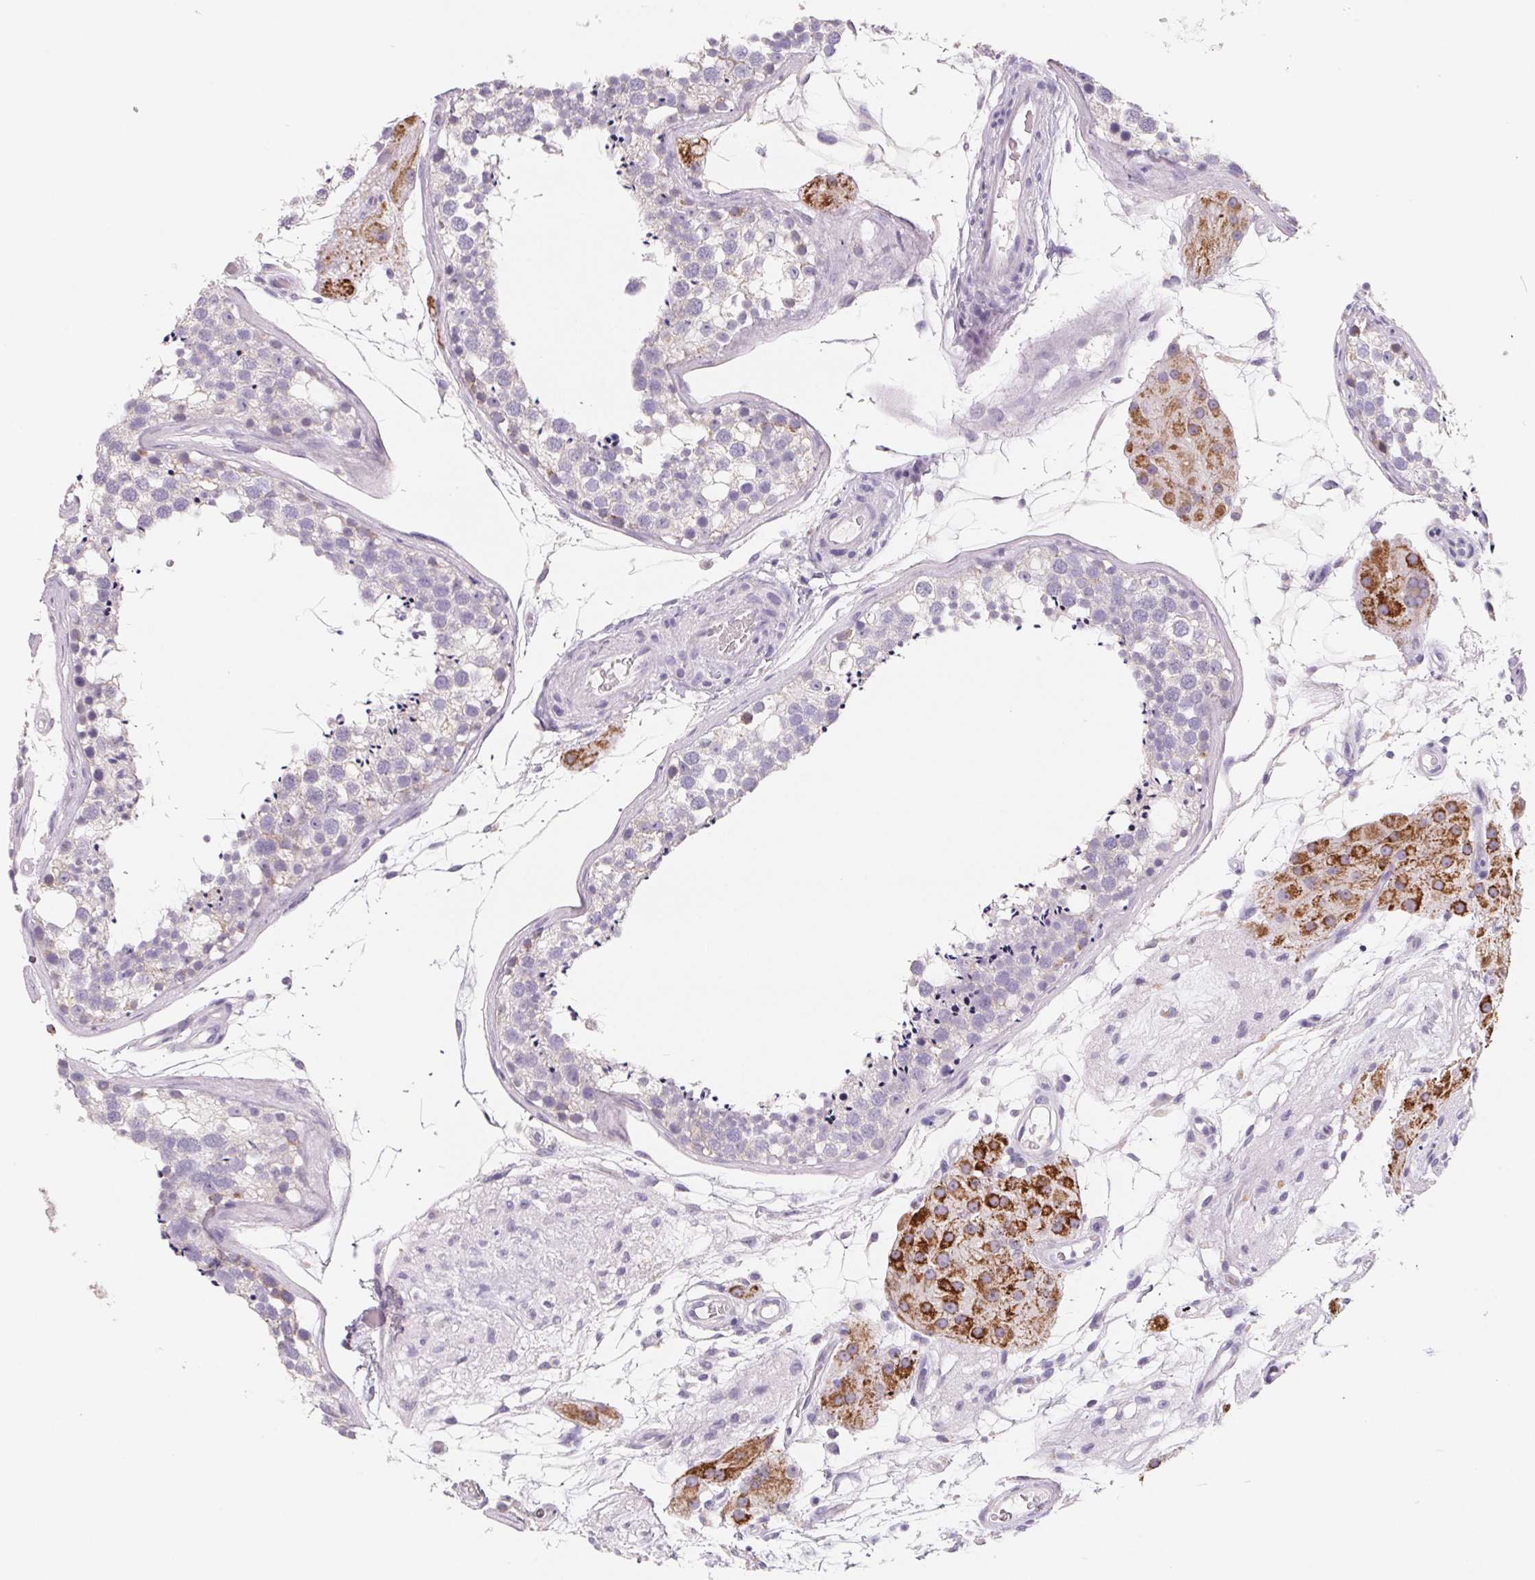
{"staining": {"intensity": "negative", "quantity": "none", "location": "none"}, "tissue": "testis", "cell_type": "Cells in seminiferous ducts", "image_type": "normal", "snomed": [{"axis": "morphology", "description": "Normal tissue, NOS"}, {"axis": "morphology", "description": "Seminoma, NOS"}, {"axis": "topography", "description": "Testis"}], "caption": "Immunohistochemistry image of unremarkable human testis stained for a protein (brown), which shows no expression in cells in seminiferous ducts.", "gene": "FDX1", "patient": {"sex": "male", "age": 65}}